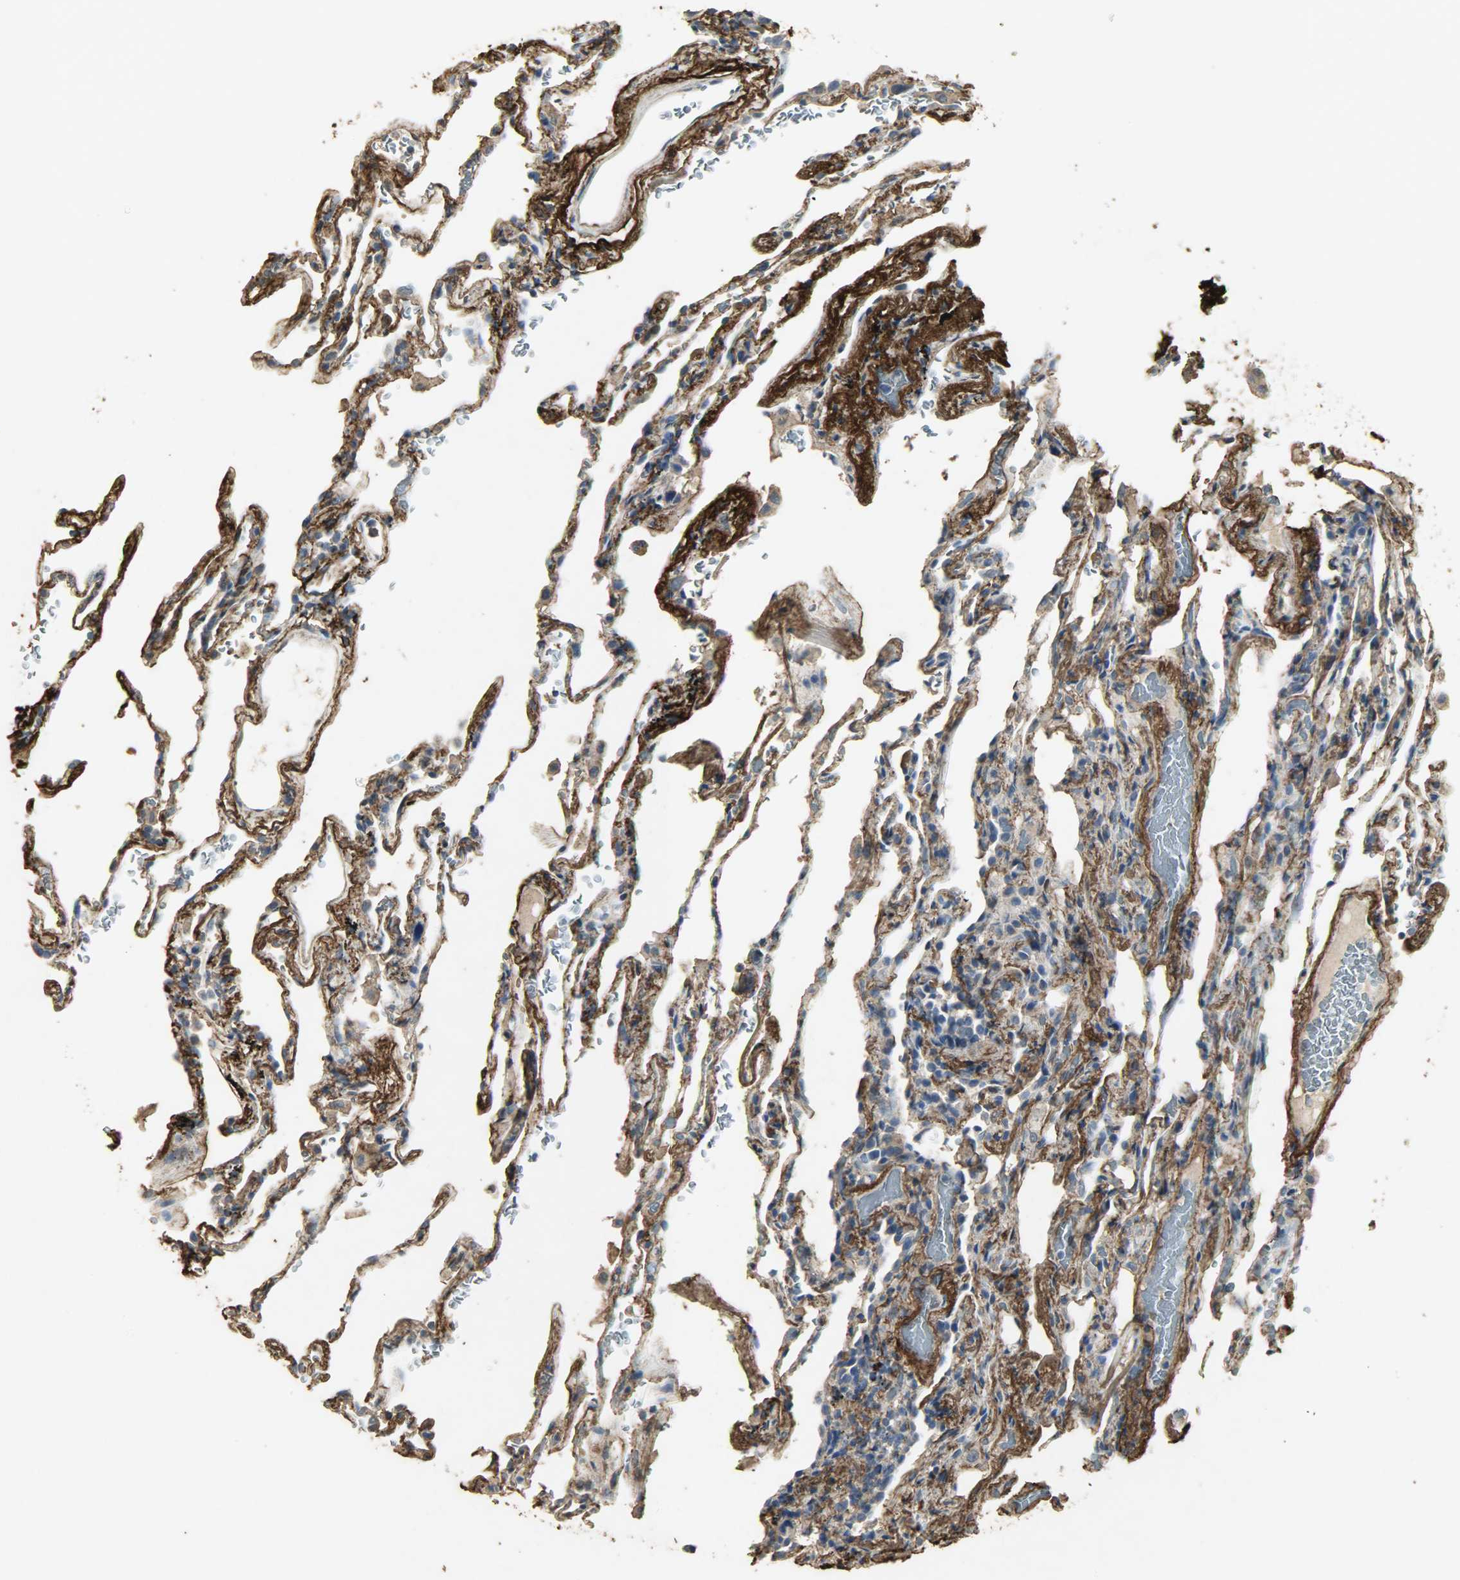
{"staining": {"intensity": "strong", "quantity": "<25%", "location": "cytoplasmic/membranous"}, "tissue": "lung", "cell_type": "Alveolar cells", "image_type": "normal", "snomed": [{"axis": "morphology", "description": "Normal tissue, NOS"}, {"axis": "morphology", "description": "Inflammation, NOS"}, {"axis": "topography", "description": "Lung"}], "caption": "Alveolar cells demonstrate medium levels of strong cytoplasmic/membranous expression in approximately <25% of cells in unremarkable human lung.", "gene": "ASB9", "patient": {"sex": "male", "age": 69}}